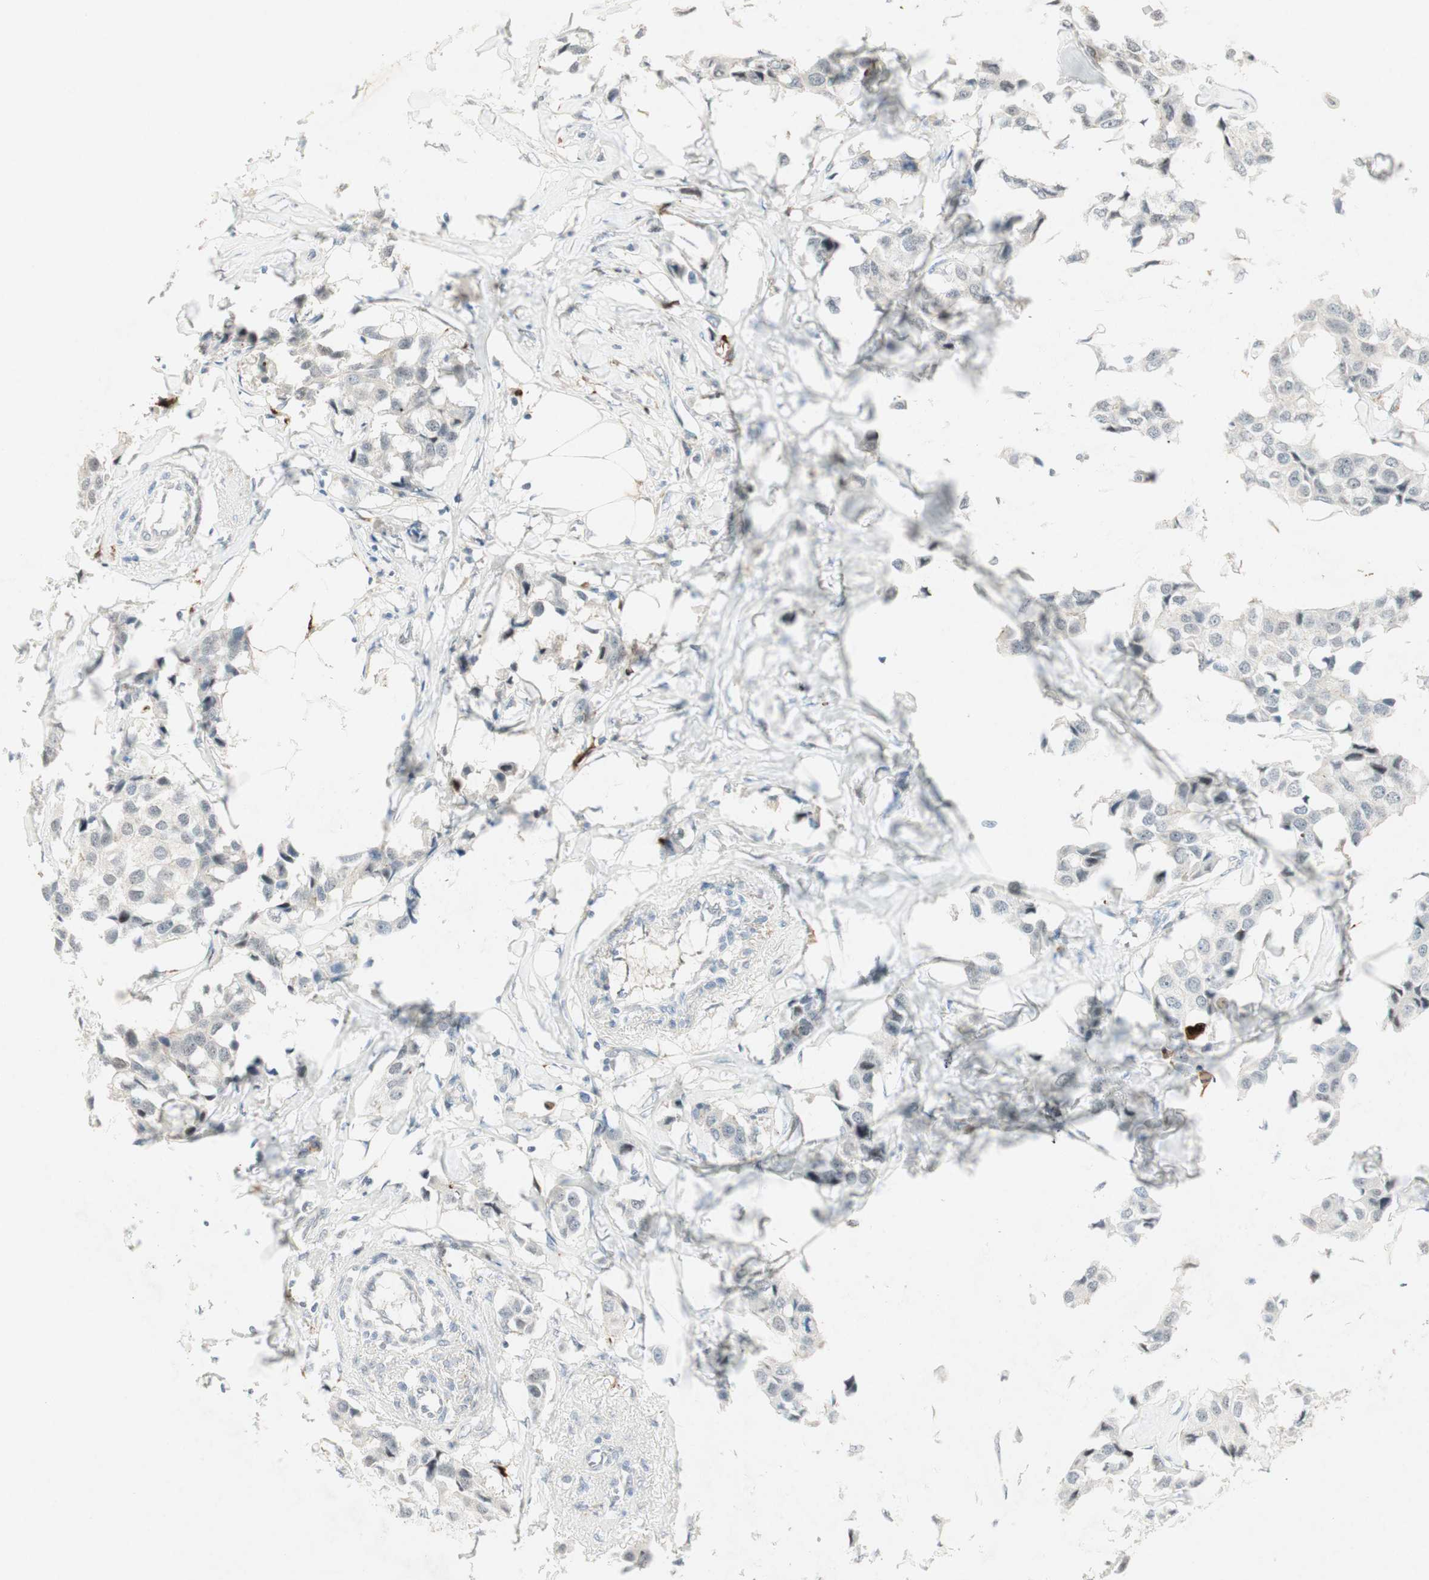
{"staining": {"intensity": "negative", "quantity": "none", "location": "none"}, "tissue": "breast cancer", "cell_type": "Tumor cells", "image_type": "cancer", "snomed": [{"axis": "morphology", "description": "Duct carcinoma"}, {"axis": "topography", "description": "Breast"}], "caption": "A high-resolution photomicrograph shows immunohistochemistry (IHC) staining of breast infiltrating ductal carcinoma, which shows no significant expression in tumor cells.", "gene": "RTL6", "patient": {"sex": "female", "age": 80}}